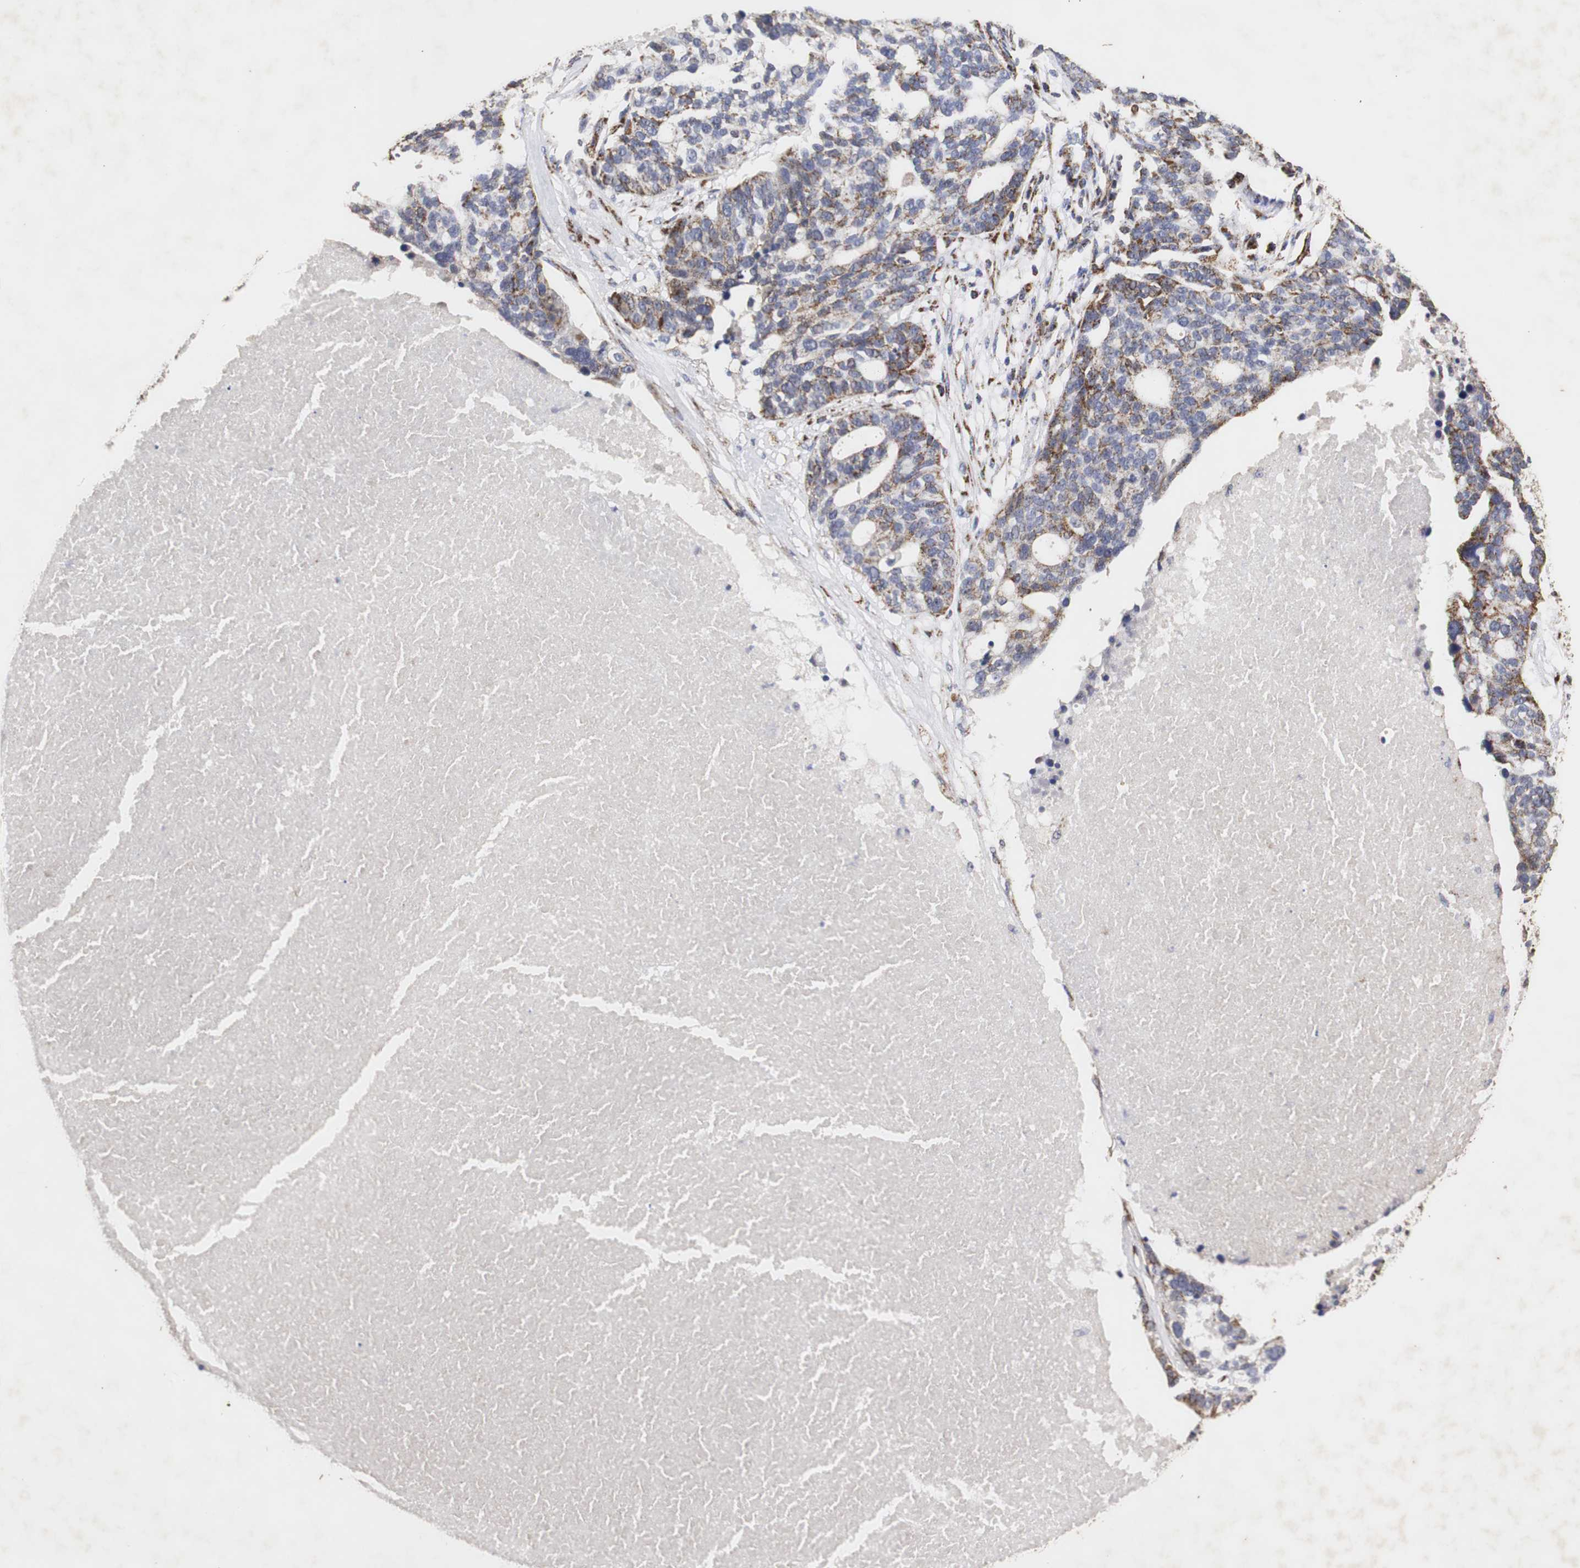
{"staining": {"intensity": "strong", "quantity": "25%-75%", "location": "cytoplasmic/membranous"}, "tissue": "ovarian cancer", "cell_type": "Tumor cells", "image_type": "cancer", "snomed": [{"axis": "morphology", "description": "Cystadenocarcinoma, serous, NOS"}, {"axis": "topography", "description": "Ovary"}], "caption": "This is an image of IHC staining of ovarian cancer, which shows strong expression in the cytoplasmic/membranous of tumor cells.", "gene": "HSD17B10", "patient": {"sex": "female", "age": 59}}